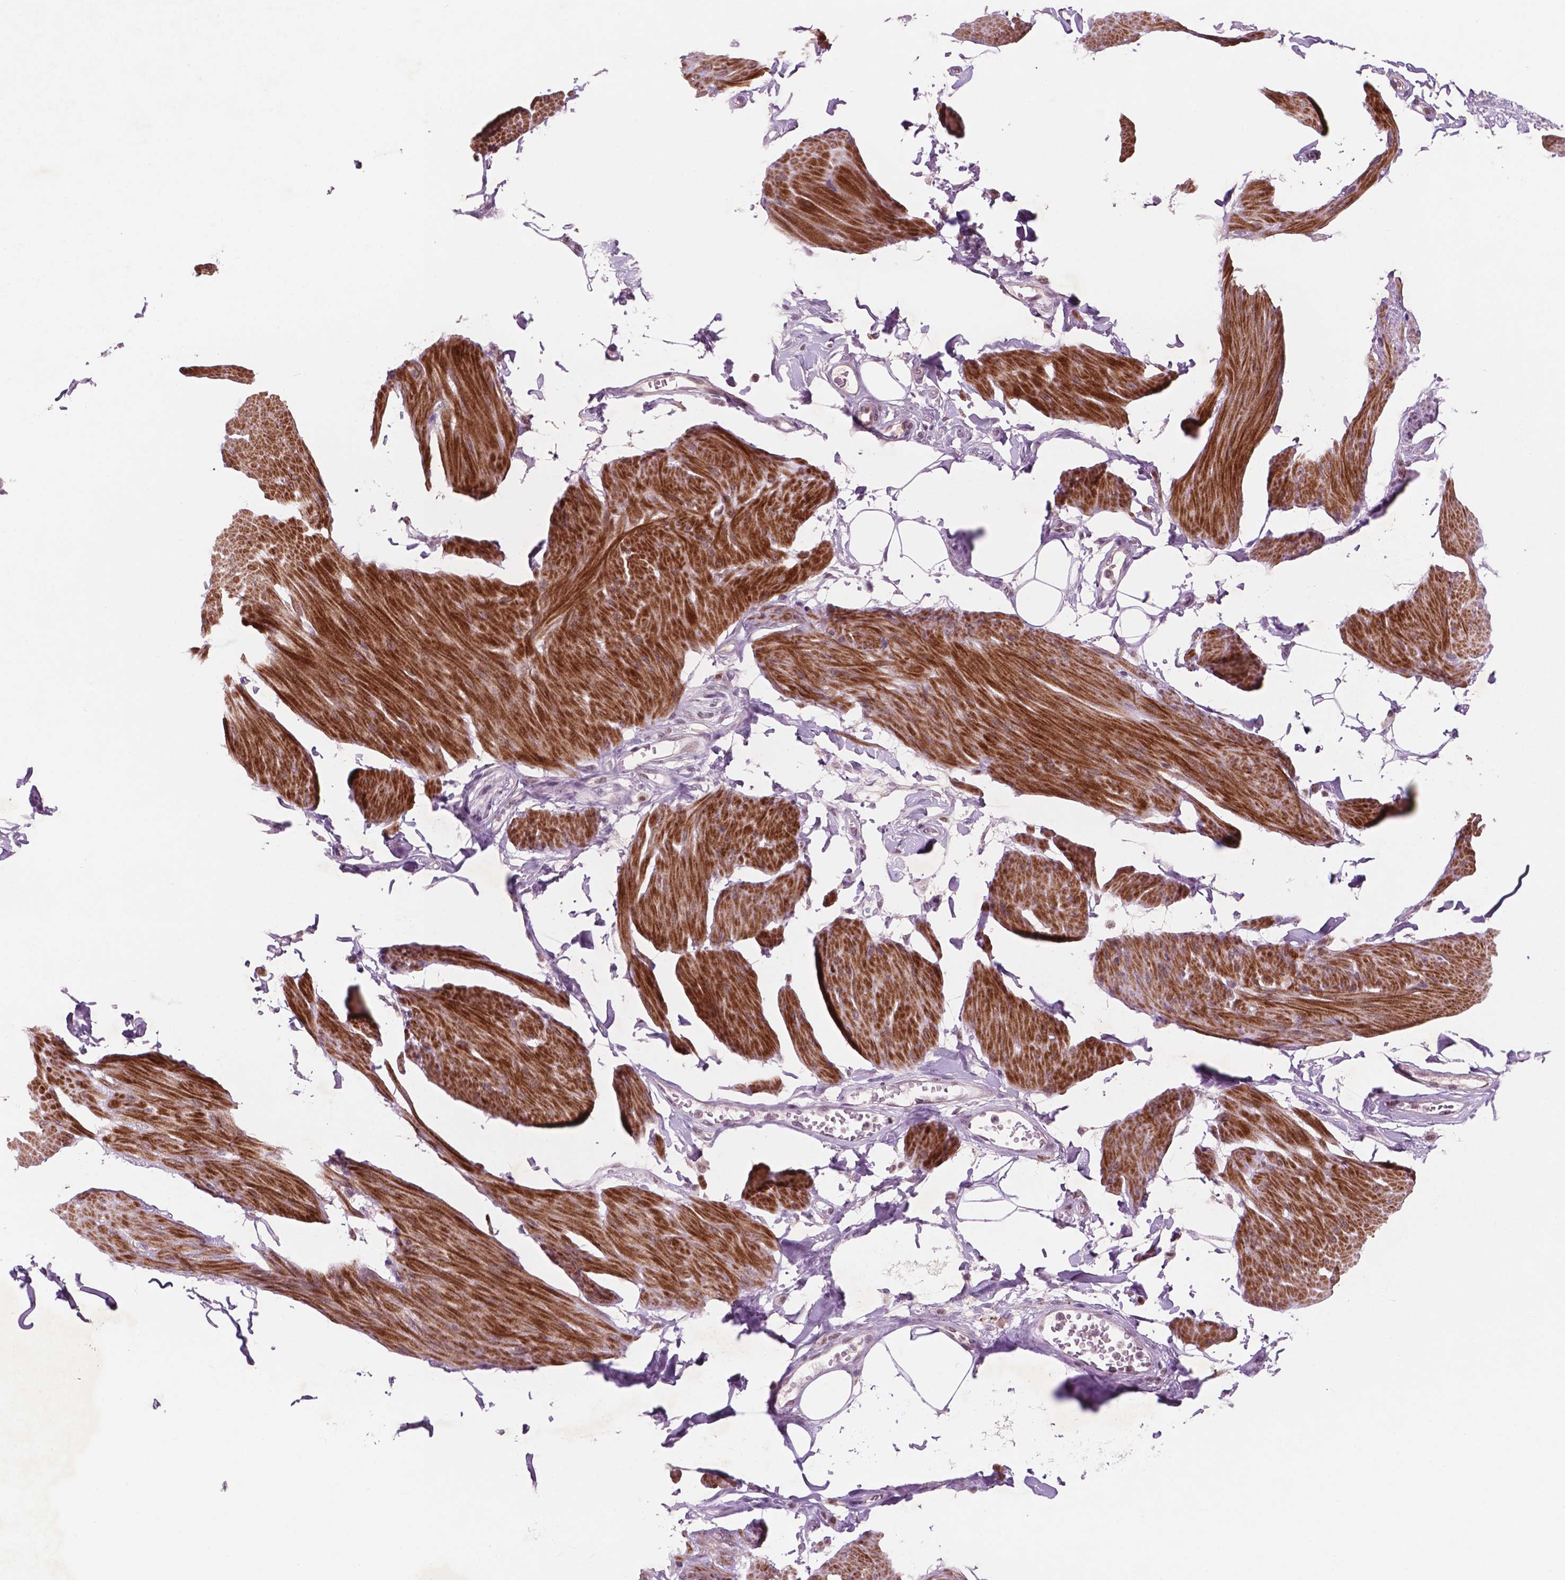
{"staining": {"intensity": "moderate", "quantity": "25%-75%", "location": "cytoplasmic/membranous,nuclear"}, "tissue": "smooth muscle", "cell_type": "Smooth muscle cells", "image_type": "normal", "snomed": [{"axis": "morphology", "description": "Normal tissue, NOS"}, {"axis": "topography", "description": "Adipose tissue"}, {"axis": "topography", "description": "Smooth muscle"}, {"axis": "topography", "description": "Peripheral nerve tissue"}], "caption": "Immunohistochemistry (IHC) photomicrograph of normal smooth muscle: human smooth muscle stained using IHC demonstrates medium levels of moderate protein expression localized specifically in the cytoplasmic/membranous,nuclear of smooth muscle cells, appearing as a cytoplasmic/membranous,nuclear brown color.", "gene": "CTR9", "patient": {"sex": "male", "age": 83}}